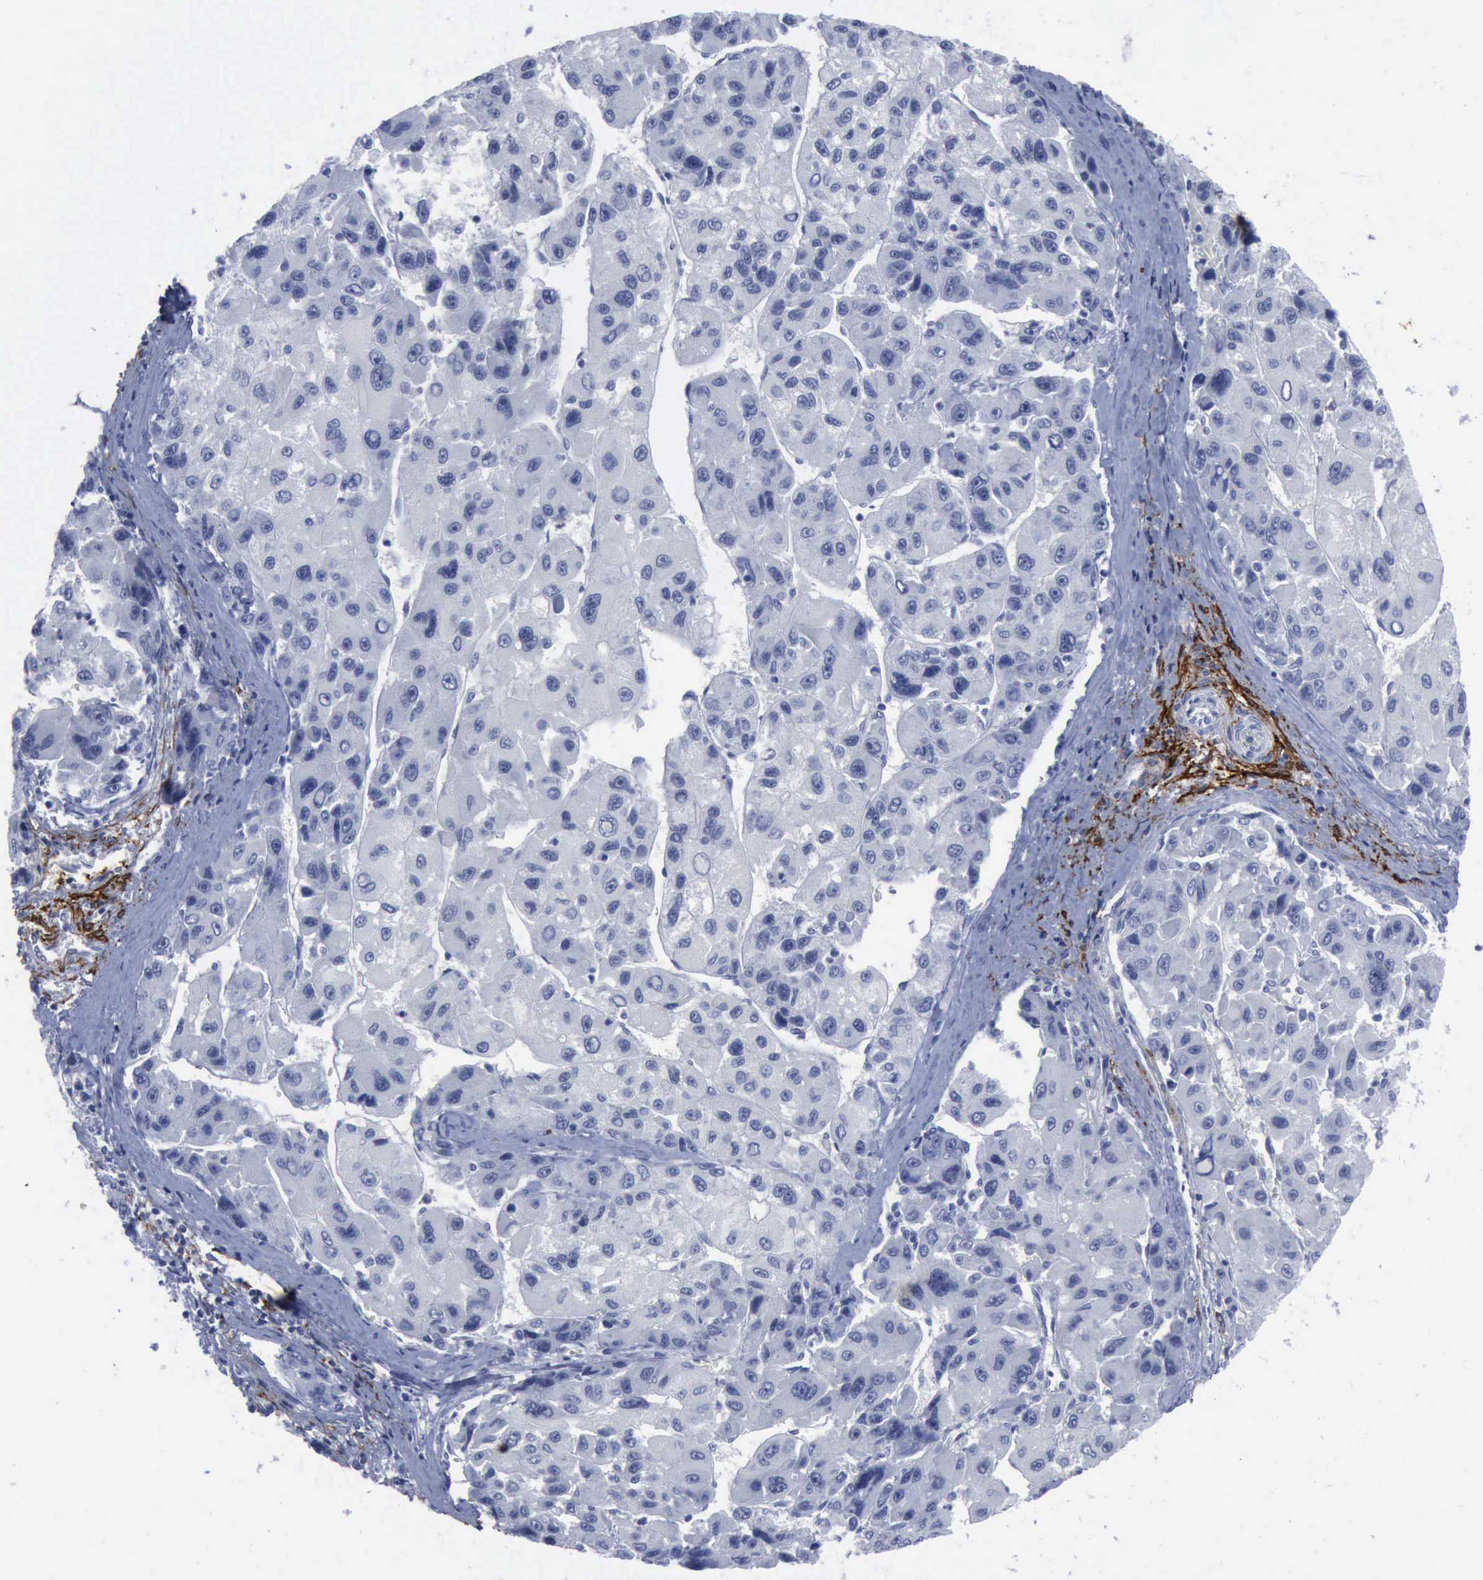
{"staining": {"intensity": "negative", "quantity": "none", "location": "none"}, "tissue": "liver cancer", "cell_type": "Tumor cells", "image_type": "cancer", "snomed": [{"axis": "morphology", "description": "Carcinoma, Hepatocellular, NOS"}, {"axis": "topography", "description": "Liver"}], "caption": "A micrograph of human liver hepatocellular carcinoma is negative for staining in tumor cells.", "gene": "NGFR", "patient": {"sex": "male", "age": 64}}